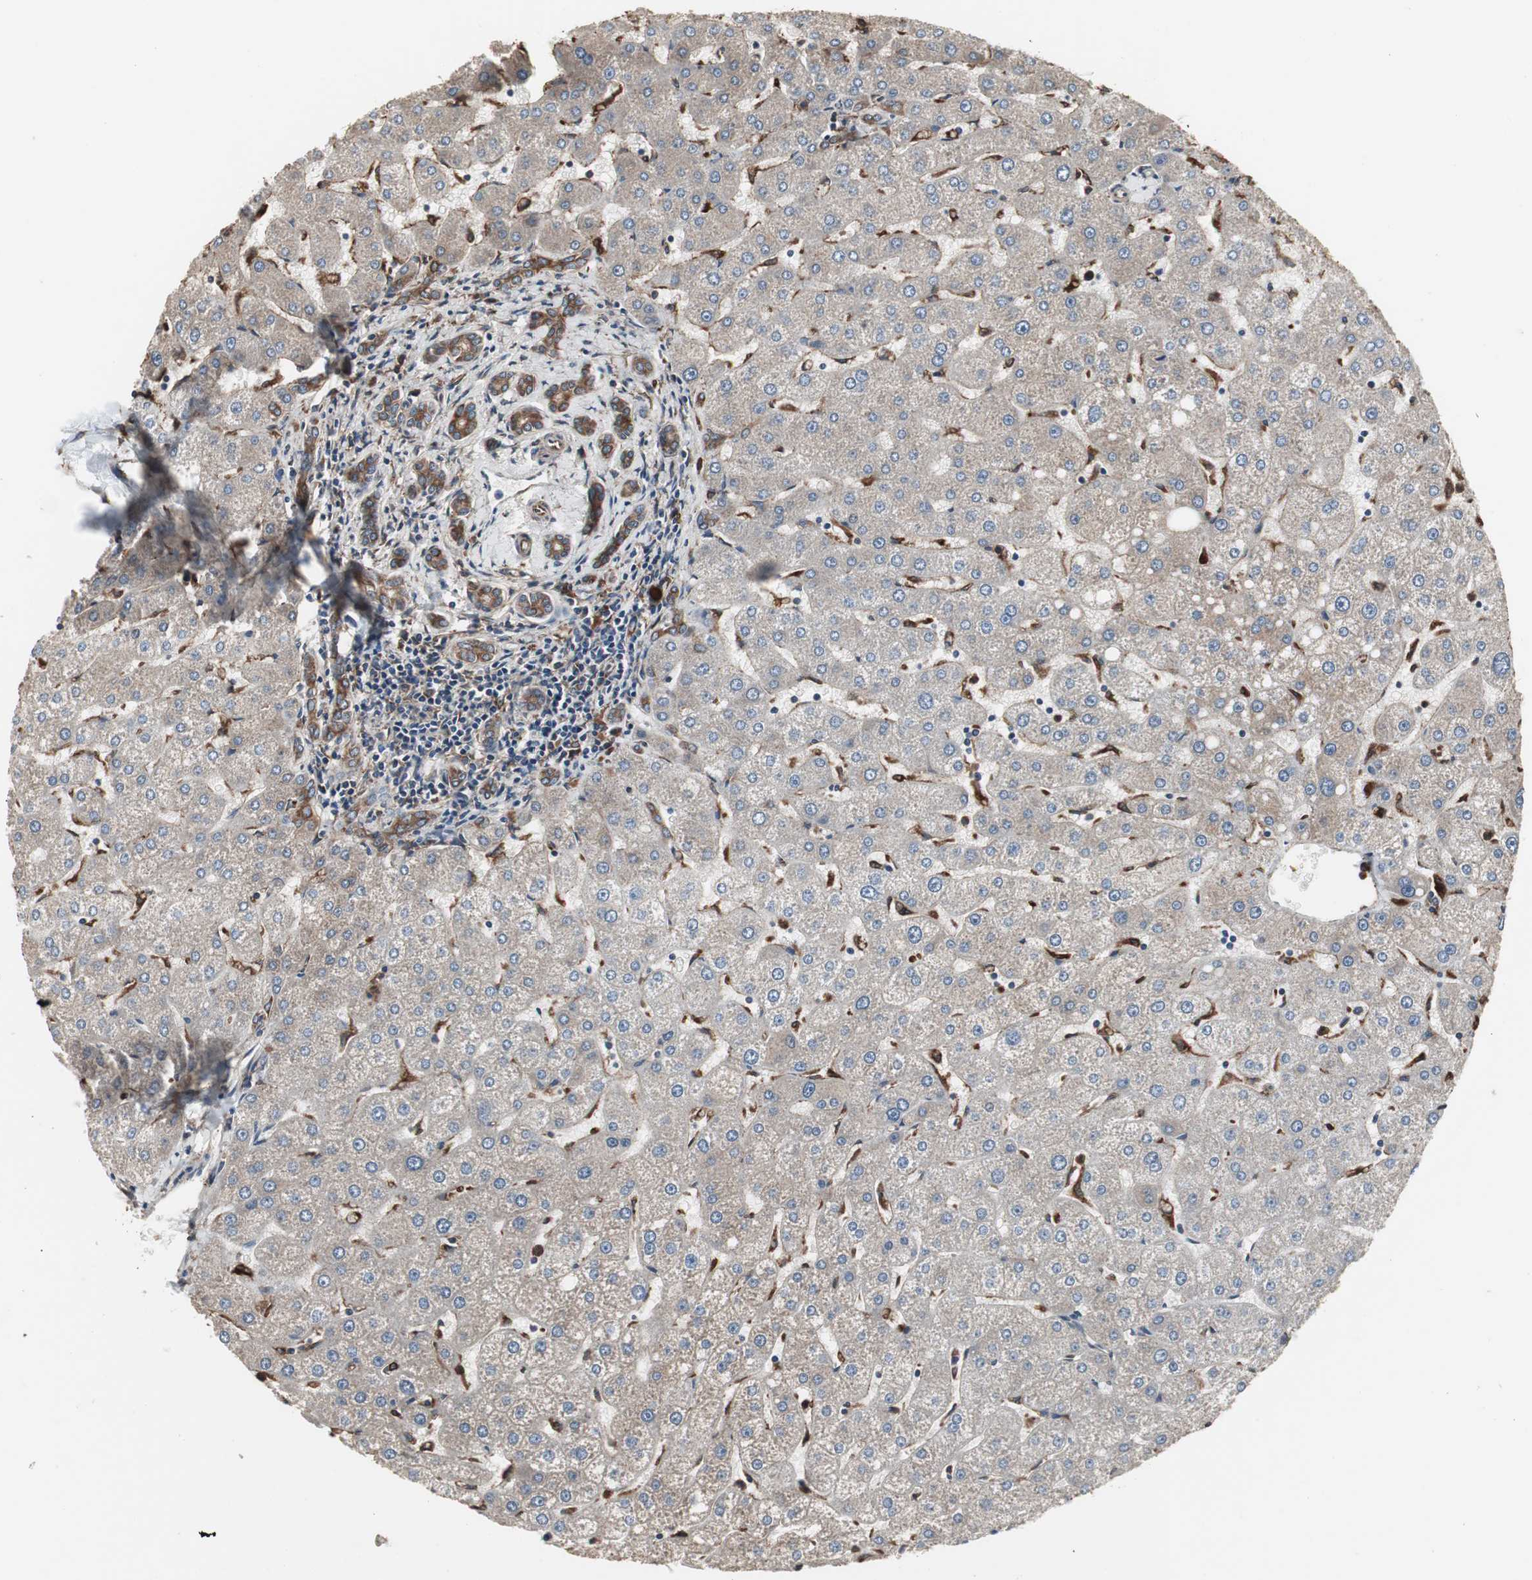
{"staining": {"intensity": "strong", "quantity": ">75%", "location": "cytoplasmic/membranous"}, "tissue": "liver", "cell_type": "Cholangiocytes", "image_type": "normal", "snomed": [{"axis": "morphology", "description": "Normal tissue, NOS"}, {"axis": "topography", "description": "Liver"}], "caption": "This image demonstrates IHC staining of unremarkable liver, with high strong cytoplasmic/membranous staining in approximately >75% of cholangiocytes.", "gene": "CALU", "patient": {"sex": "male", "age": 67}}